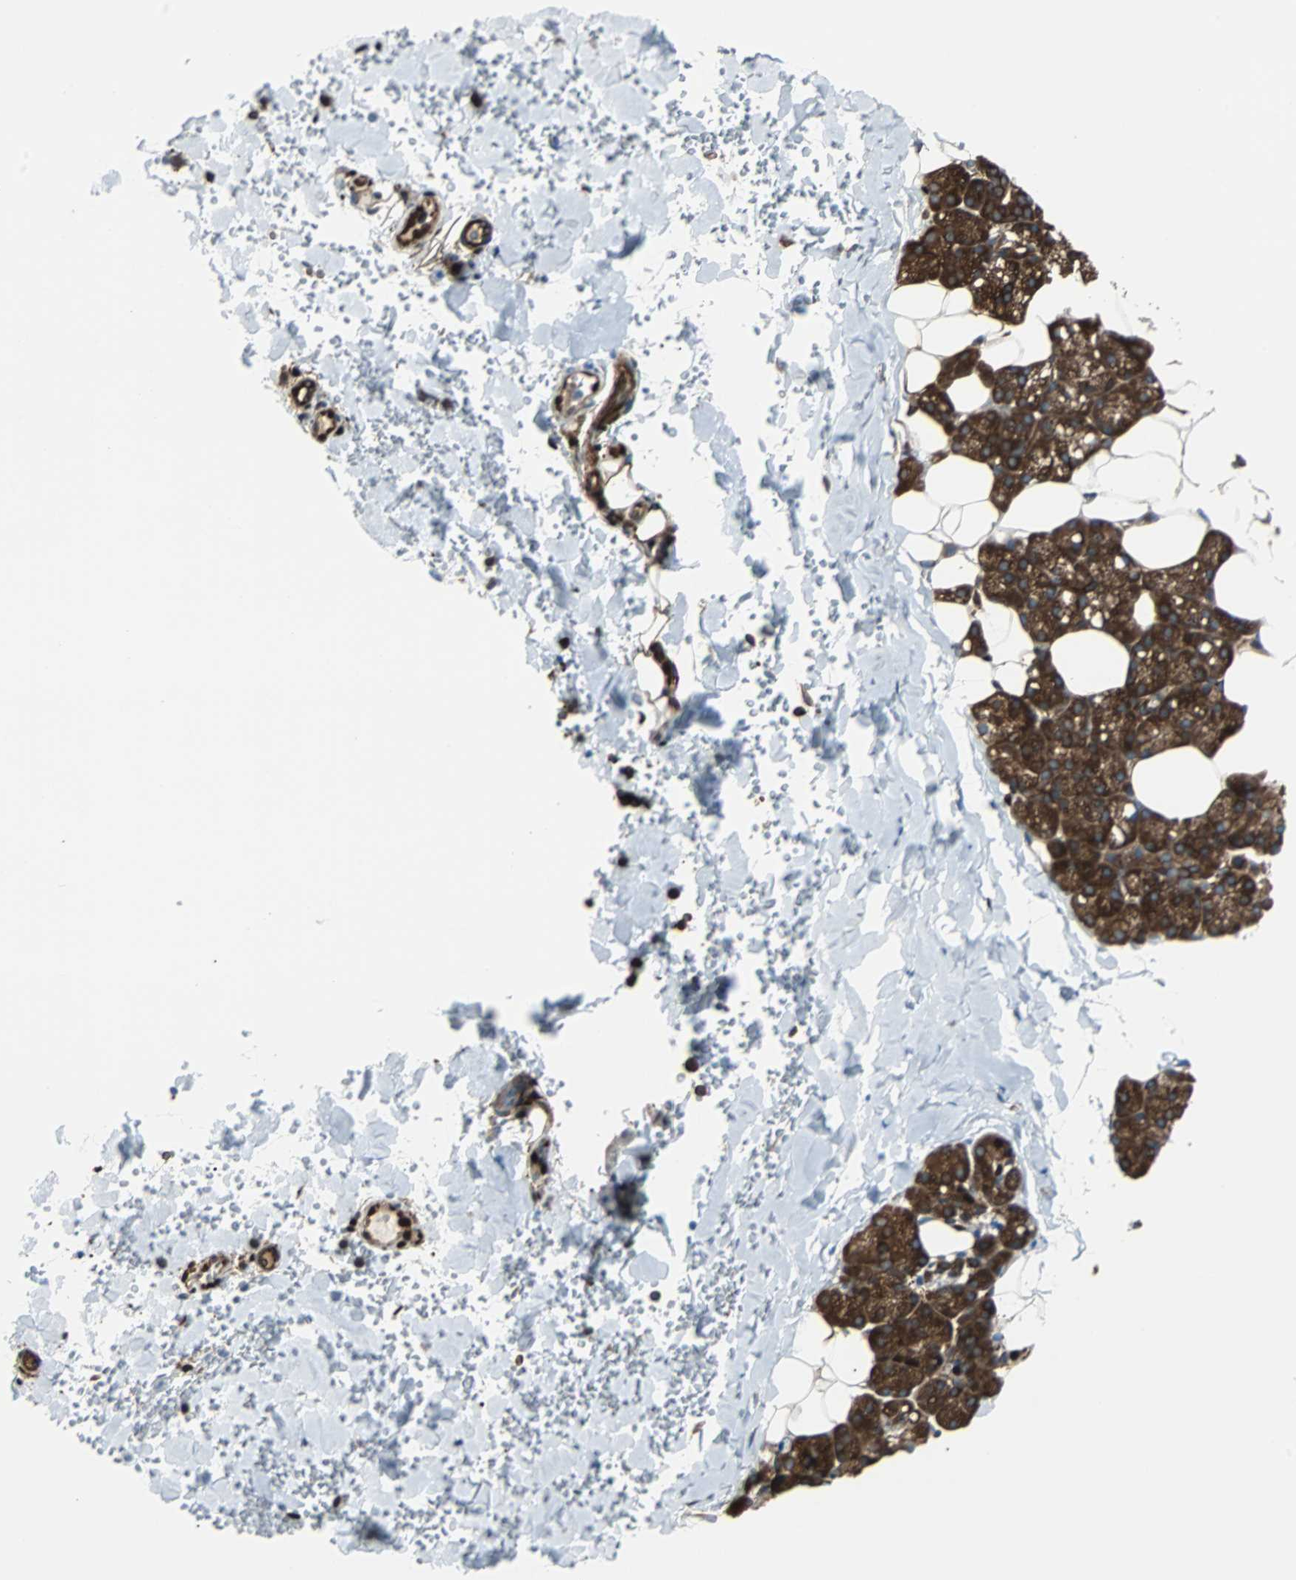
{"staining": {"intensity": "strong", "quantity": "25%-75%", "location": "cytoplasmic/membranous"}, "tissue": "salivary gland", "cell_type": "Glandular cells", "image_type": "normal", "snomed": [{"axis": "morphology", "description": "Normal tissue, NOS"}, {"axis": "topography", "description": "Lymph node"}, {"axis": "topography", "description": "Salivary gland"}], "caption": "Immunohistochemistry staining of benign salivary gland, which shows high levels of strong cytoplasmic/membranous positivity in approximately 25%-75% of glandular cells indicating strong cytoplasmic/membranous protein expression. The staining was performed using DAB (3,3'-diaminobenzidine) (brown) for protein detection and nuclei were counterstained in hematoxylin (blue).", "gene": "RELA", "patient": {"sex": "male", "age": 8}}